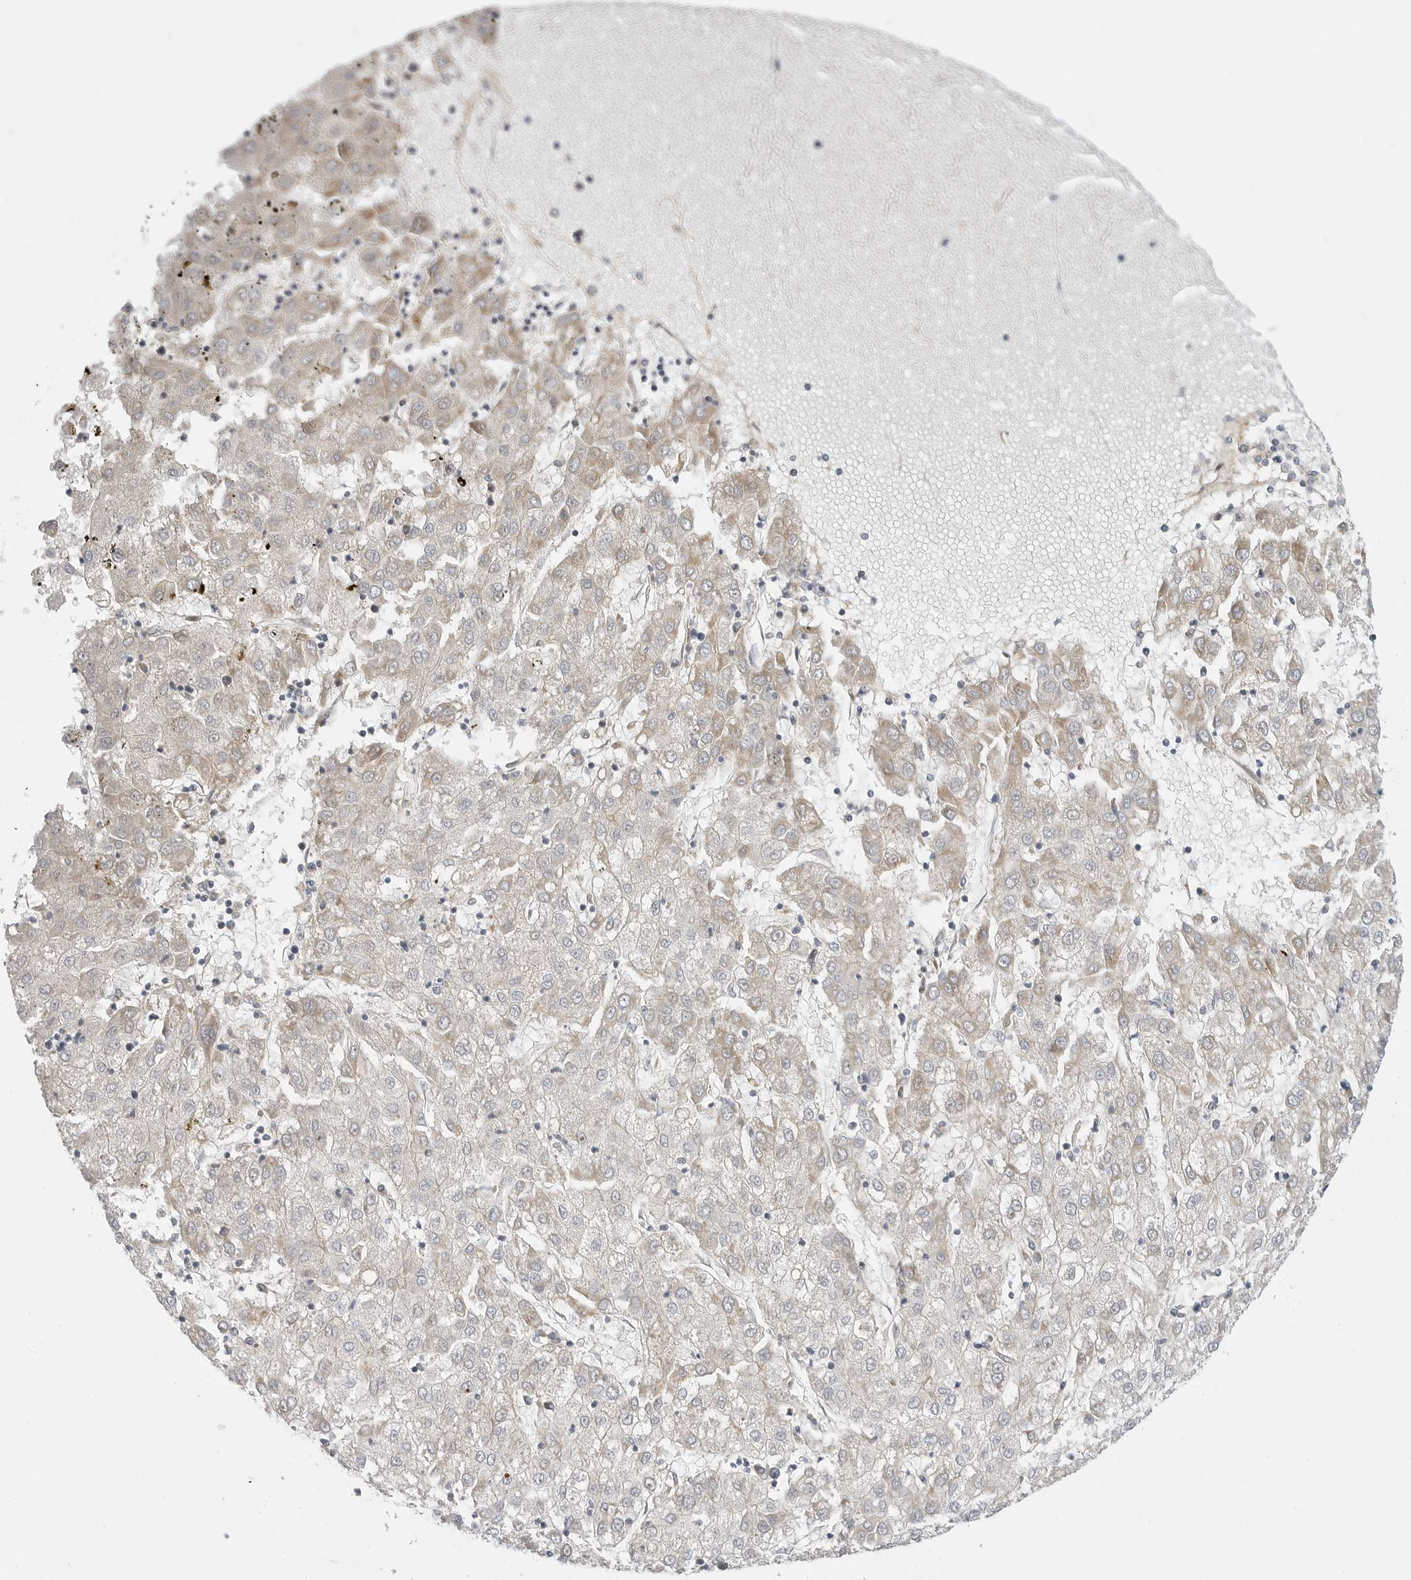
{"staining": {"intensity": "weak", "quantity": "25%-75%", "location": "cytoplasmic/membranous"}, "tissue": "liver cancer", "cell_type": "Tumor cells", "image_type": "cancer", "snomed": [{"axis": "morphology", "description": "Carcinoma, Hepatocellular, NOS"}, {"axis": "topography", "description": "Liver"}], "caption": "Weak cytoplasmic/membranous positivity for a protein is appreciated in approximately 25%-75% of tumor cells of liver hepatocellular carcinoma using immunohistochemistry.", "gene": "GGT6", "patient": {"sex": "male", "age": 72}}